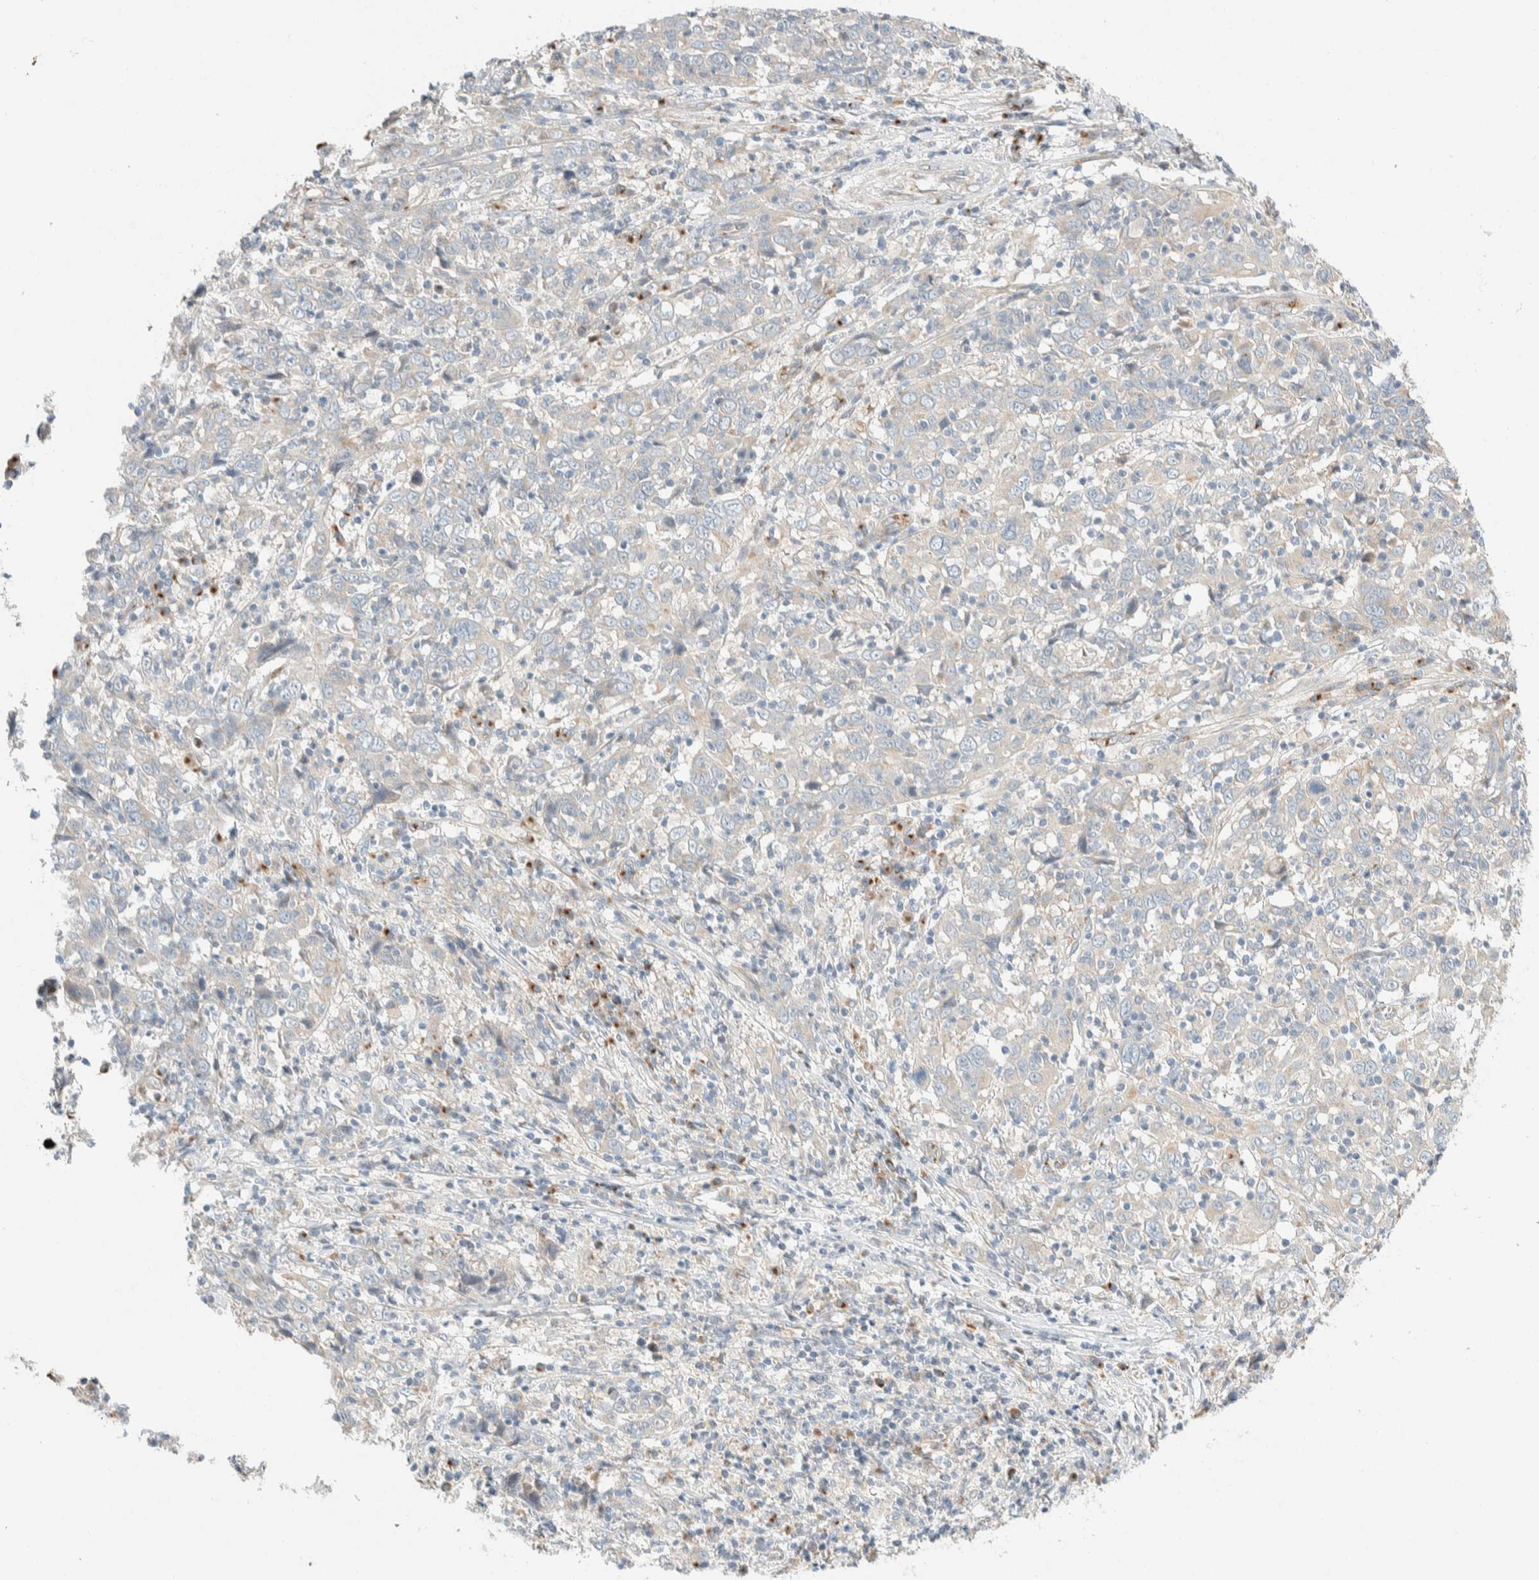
{"staining": {"intensity": "negative", "quantity": "none", "location": "none"}, "tissue": "cervical cancer", "cell_type": "Tumor cells", "image_type": "cancer", "snomed": [{"axis": "morphology", "description": "Squamous cell carcinoma, NOS"}, {"axis": "topography", "description": "Cervix"}], "caption": "DAB immunohistochemical staining of cervical squamous cell carcinoma demonstrates no significant positivity in tumor cells.", "gene": "TMEM184B", "patient": {"sex": "female", "age": 46}}